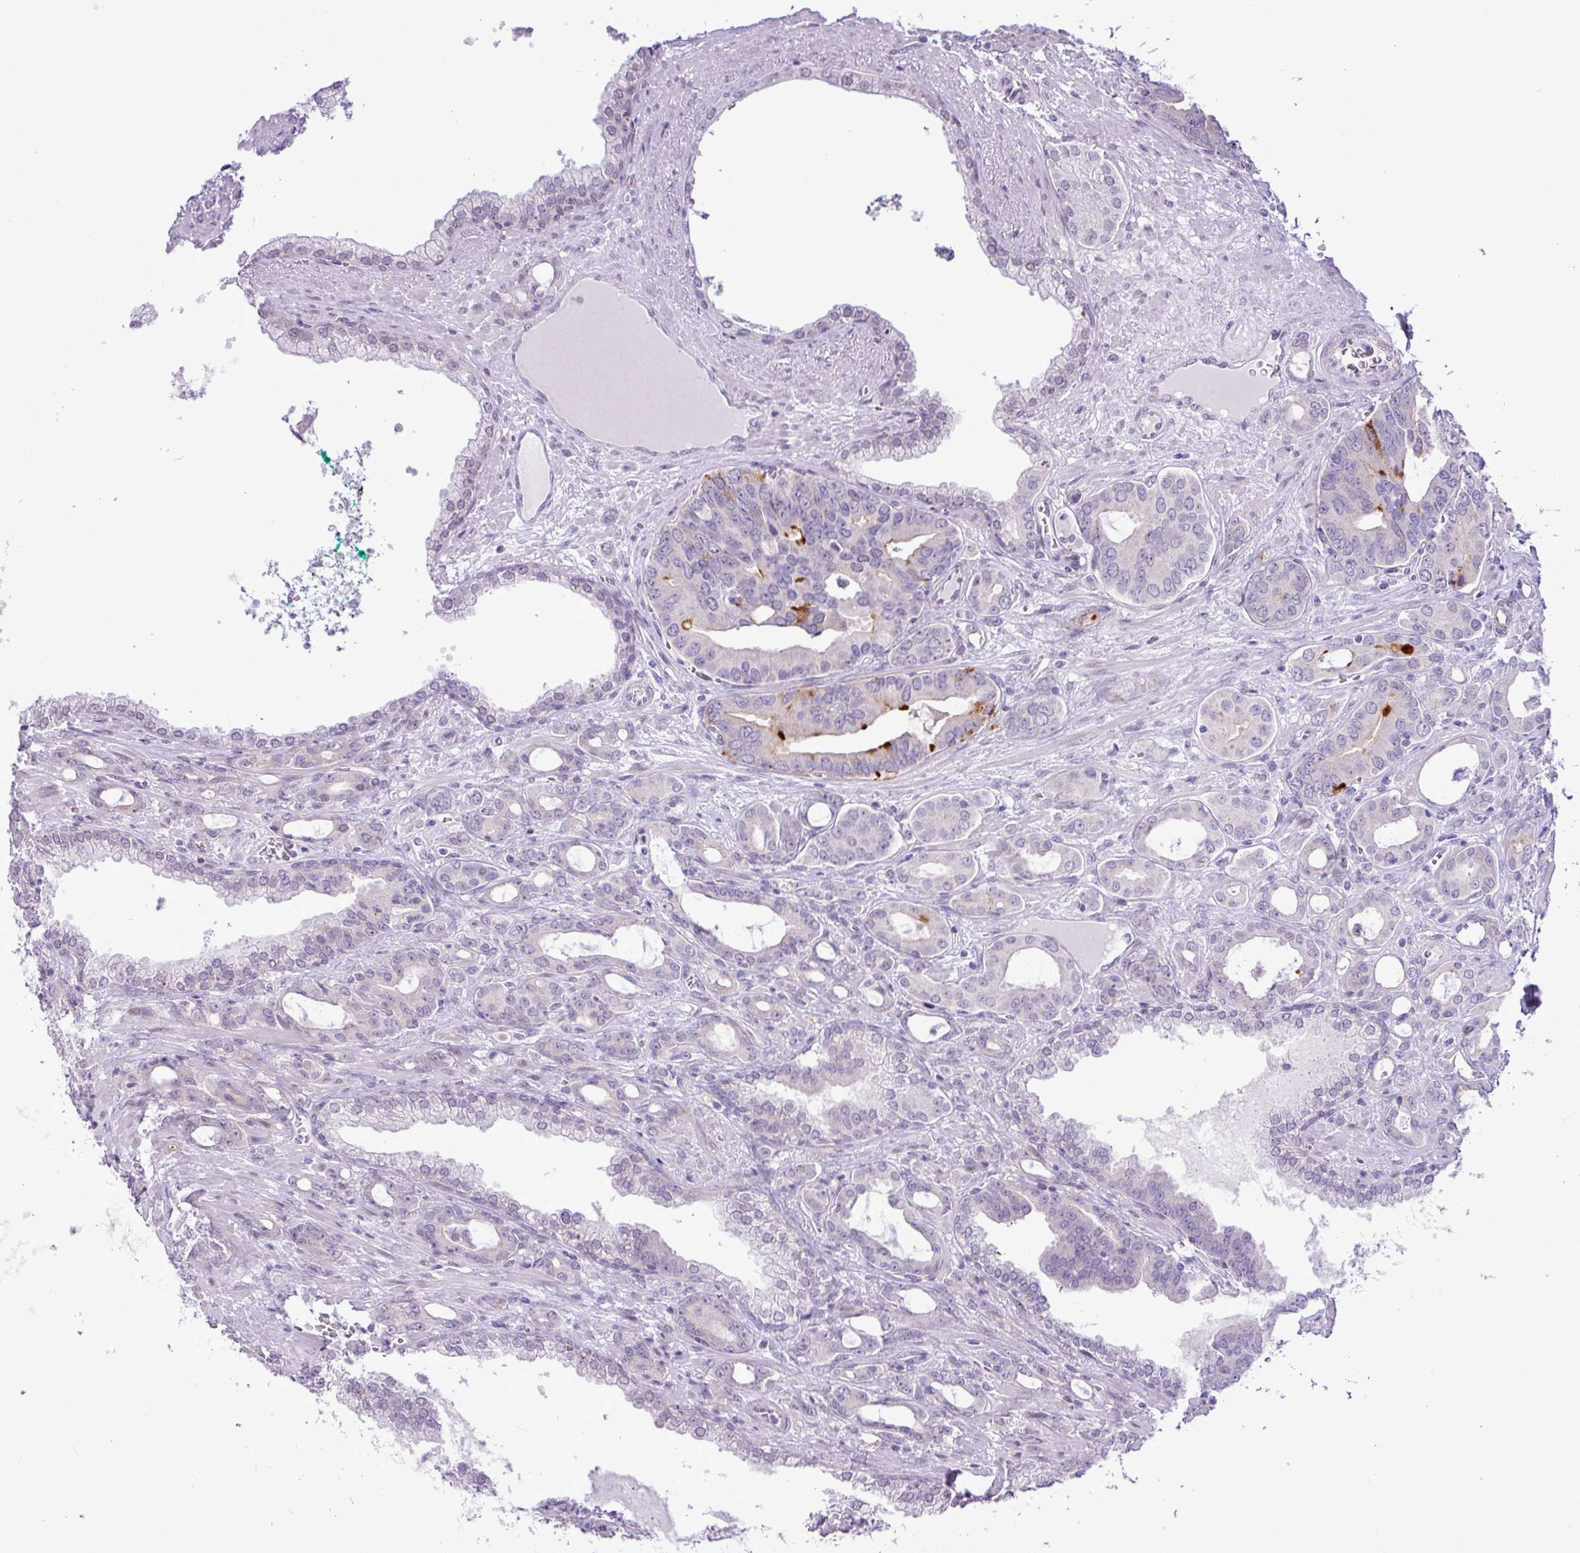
{"staining": {"intensity": "negative", "quantity": "none", "location": "none"}, "tissue": "prostate cancer", "cell_type": "Tumor cells", "image_type": "cancer", "snomed": [{"axis": "morphology", "description": "Adenocarcinoma, High grade"}, {"axis": "topography", "description": "Prostate"}], "caption": "There is no significant expression in tumor cells of adenocarcinoma (high-grade) (prostate). (Brightfield microscopy of DAB immunohistochemistry at high magnification).", "gene": "ELOA2", "patient": {"sex": "male", "age": 72}}